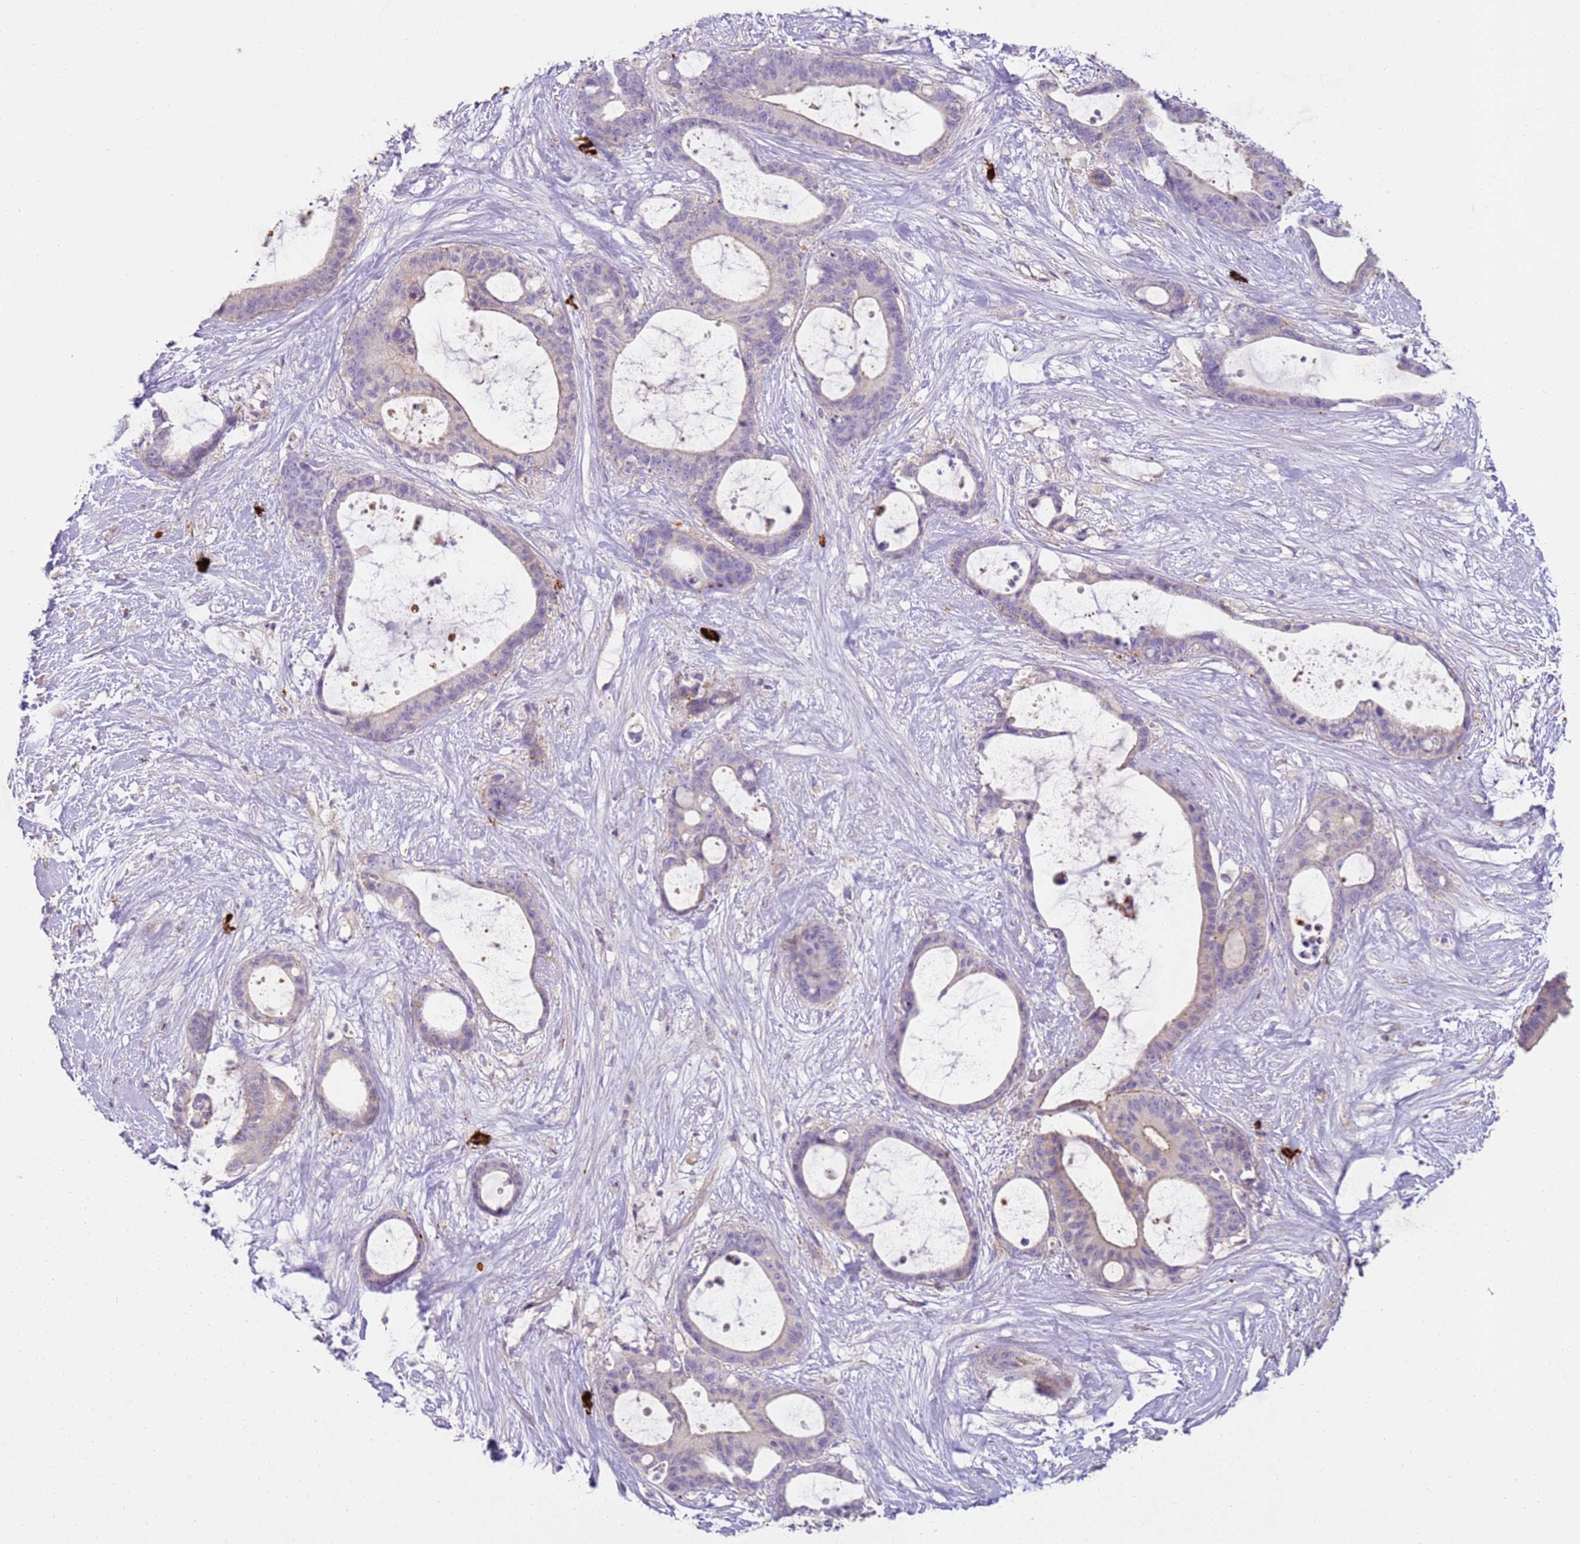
{"staining": {"intensity": "weak", "quantity": "<25%", "location": "cytoplasmic/membranous"}, "tissue": "liver cancer", "cell_type": "Tumor cells", "image_type": "cancer", "snomed": [{"axis": "morphology", "description": "Normal tissue, NOS"}, {"axis": "morphology", "description": "Cholangiocarcinoma"}, {"axis": "topography", "description": "Liver"}, {"axis": "topography", "description": "Peripheral nerve tissue"}], "caption": "Tumor cells are negative for brown protein staining in liver cholangiocarcinoma.", "gene": "FPR1", "patient": {"sex": "female", "age": 73}}